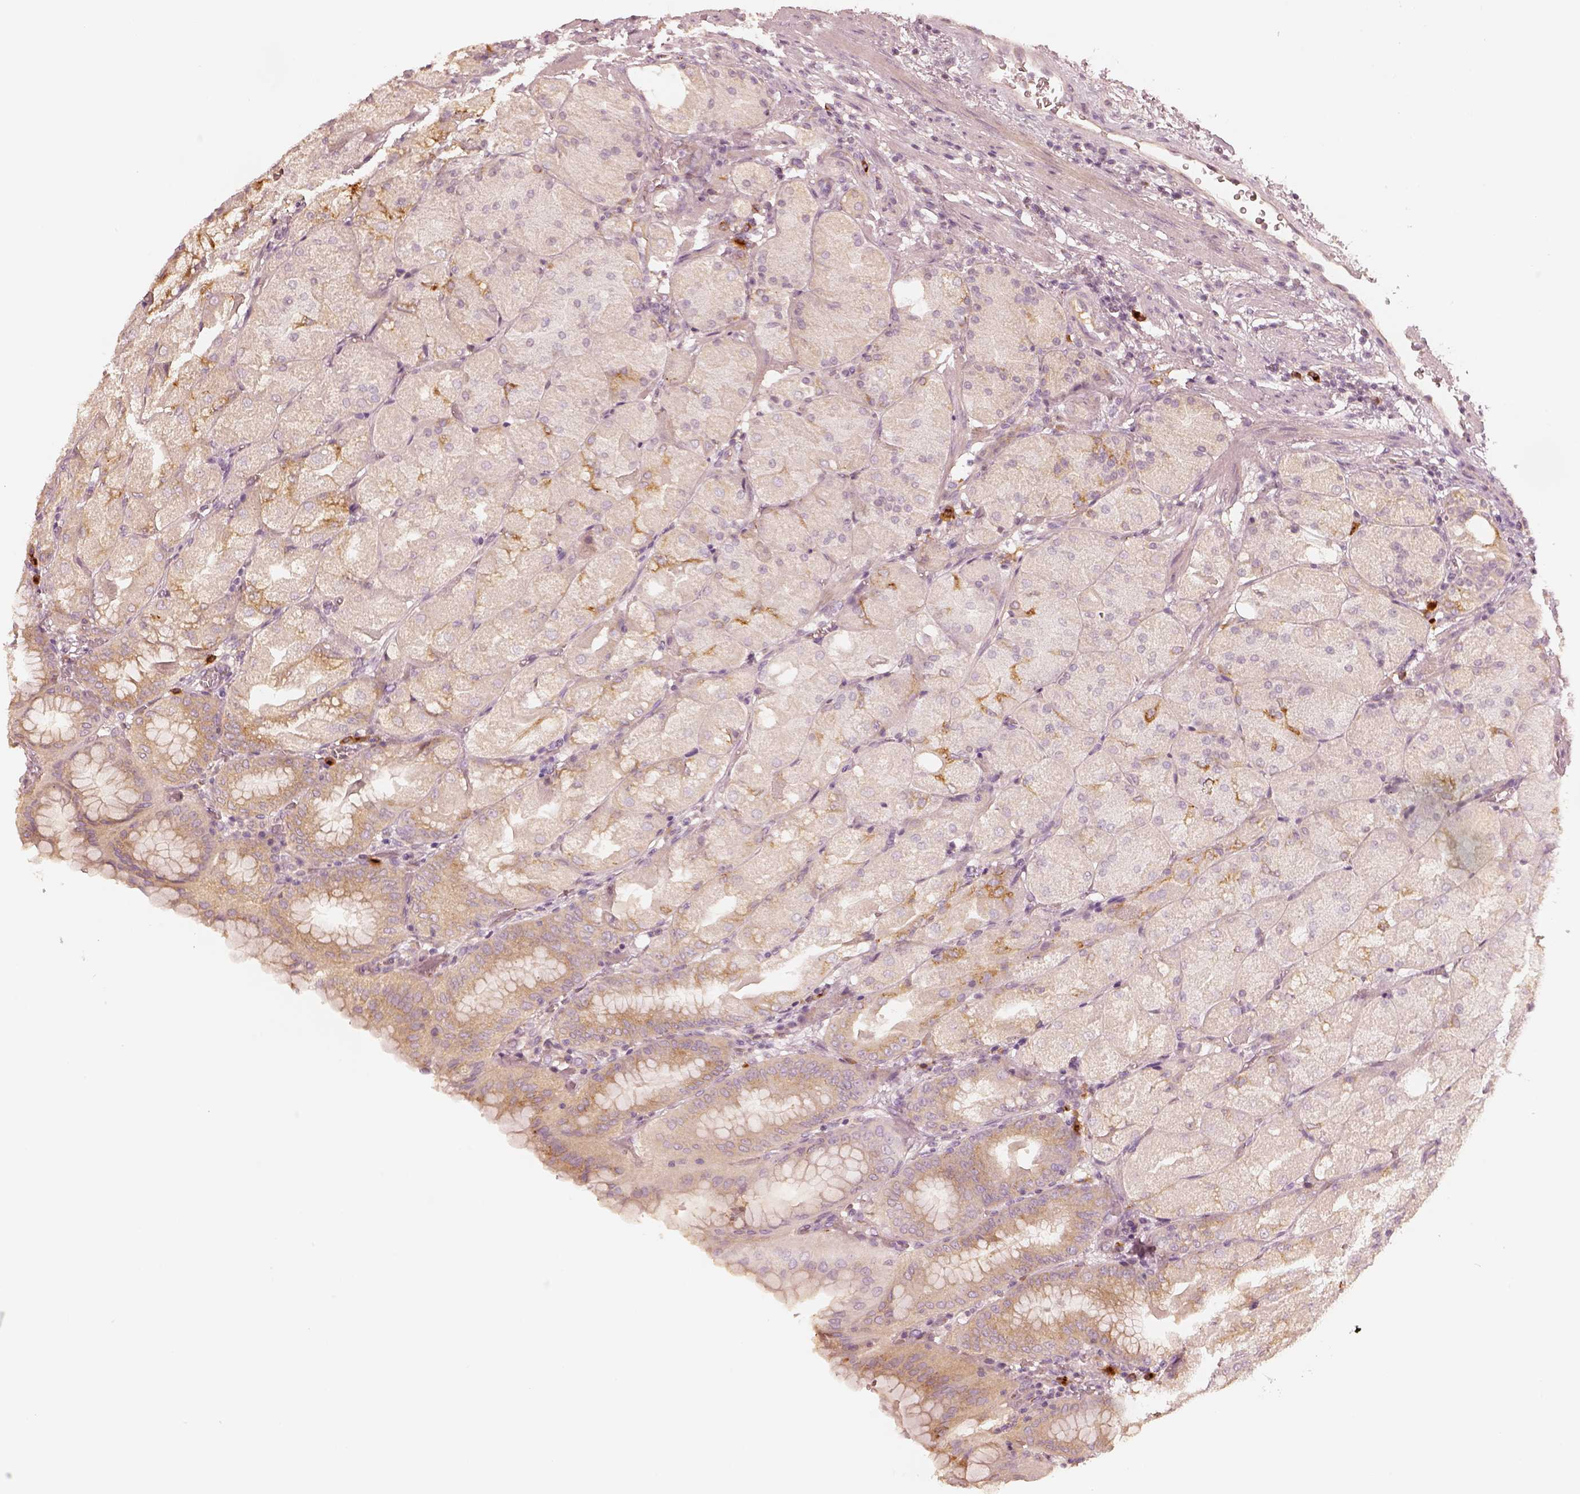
{"staining": {"intensity": "weak", "quantity": "25%-75%", "location": "cytoplasmic/membranous"}, "tissue": "stomach", "cell_type": "Glandular cells", "image_type": "normal", "snomed": [{"axis": "morphology", "description": "Normal tissue, NOS"}, {"axis": "topography", "description": "Stomach, upper"}, {"axis": "topography", "description": "Stomach"}, {"axis": "topography", "description": "Stomach, lower"}], "caption": "This histopathology image exhibits normal stomach stained with immunohistochemistry (IHC) to label a protein in brown. The cytoplasmic/membranous of glandular cells show weak positivity for the protein. Nuclei are counter-stained blue.", "gene": "GORASP2", "patient": {"sex": "male", "age": 62}}